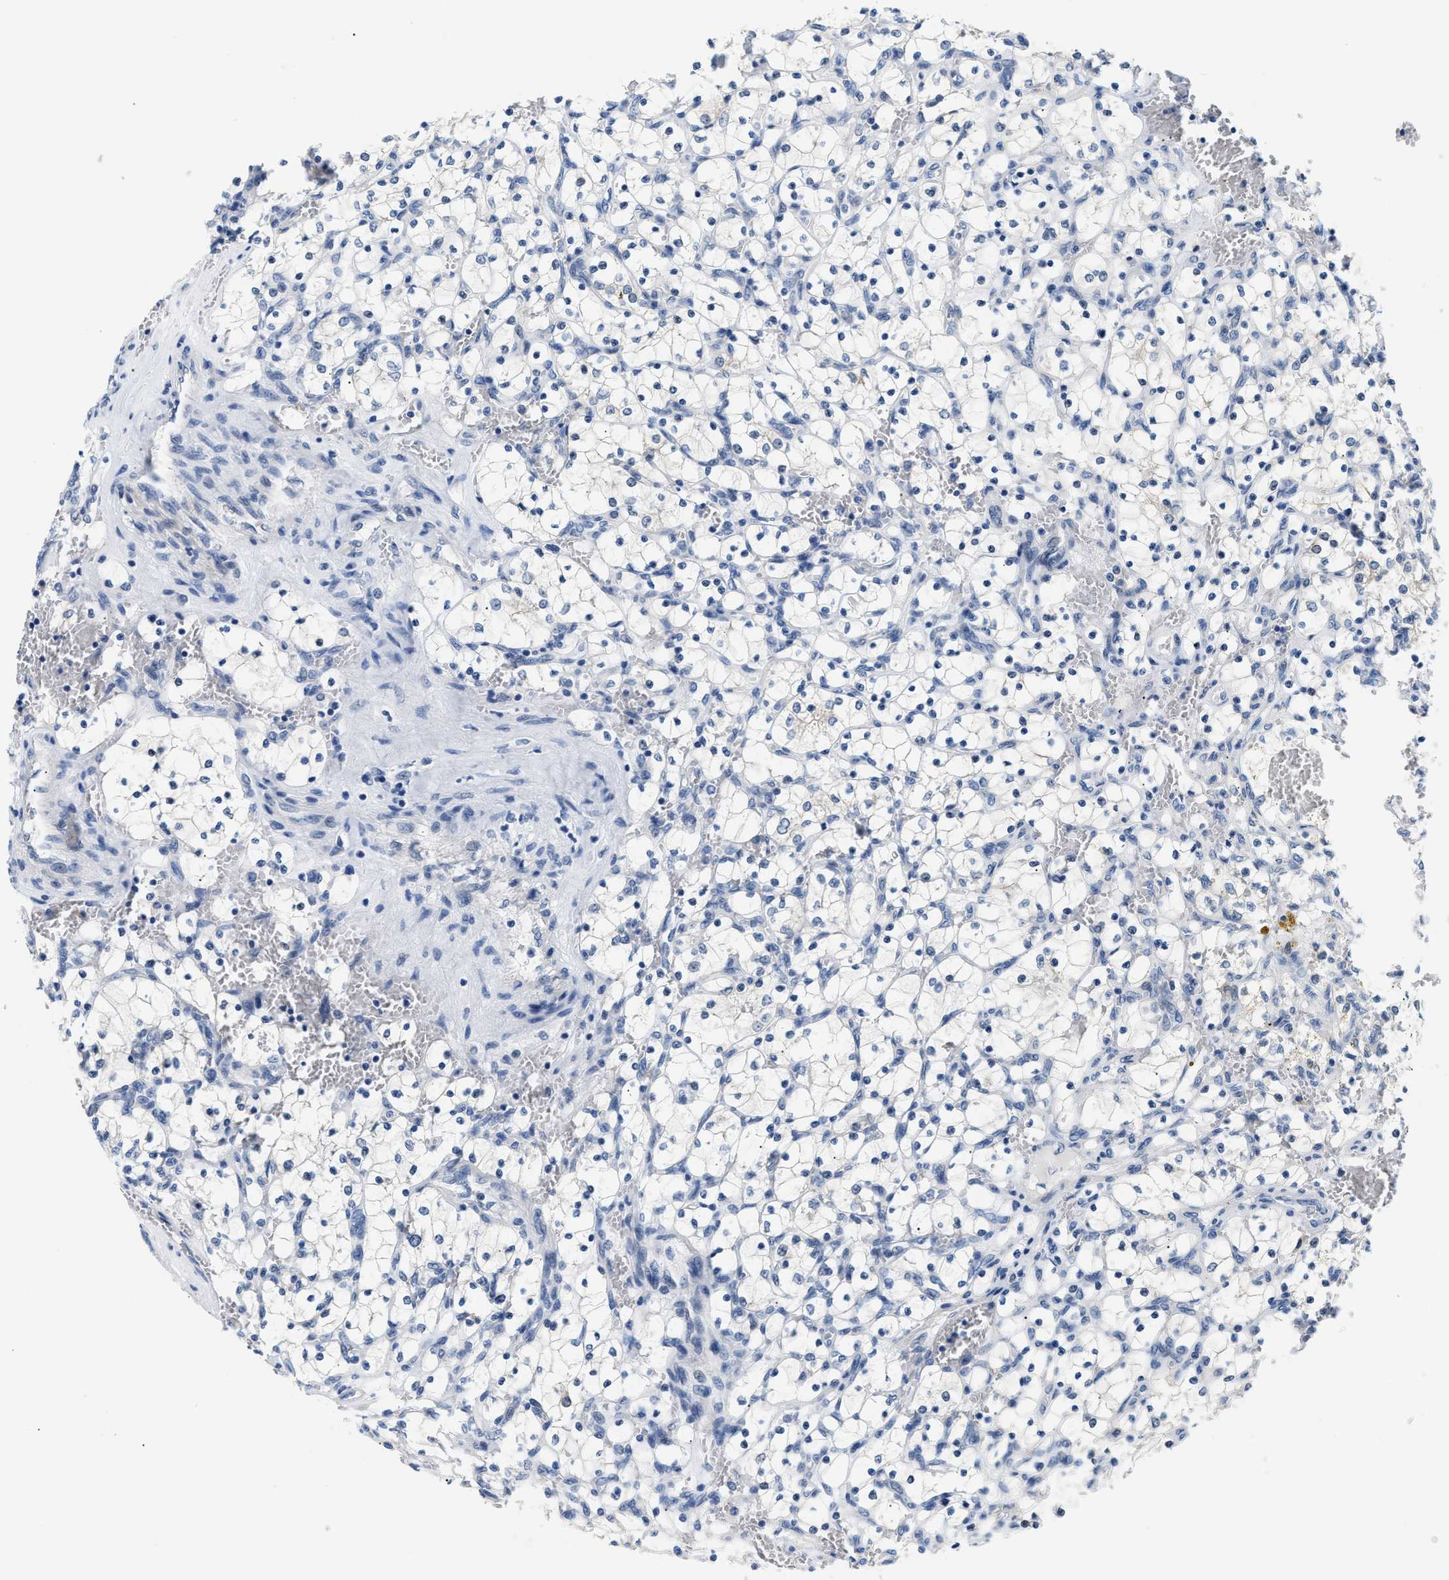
{"staining": {"intensity": "negative", "quantity": "none", "location": "none"}, "tissue": "renal cancer", "cell_type": "Tumor cells", "image_type": "cancer", "snomed": [{"axis": "morphology", "description": "Adenocarcinoma, NOS"}, {"axis": "topography", "description": "Kidney"}], "caption": "The micrograph shows no significant positivity in tumor cells of adenocarcinoma (renal). (DAB (3,3'-diaminobenzidine) IHC with hematoxylin counter stain).", "gene": "CLGN", "patient": {"sex": "female", "age": 69}}